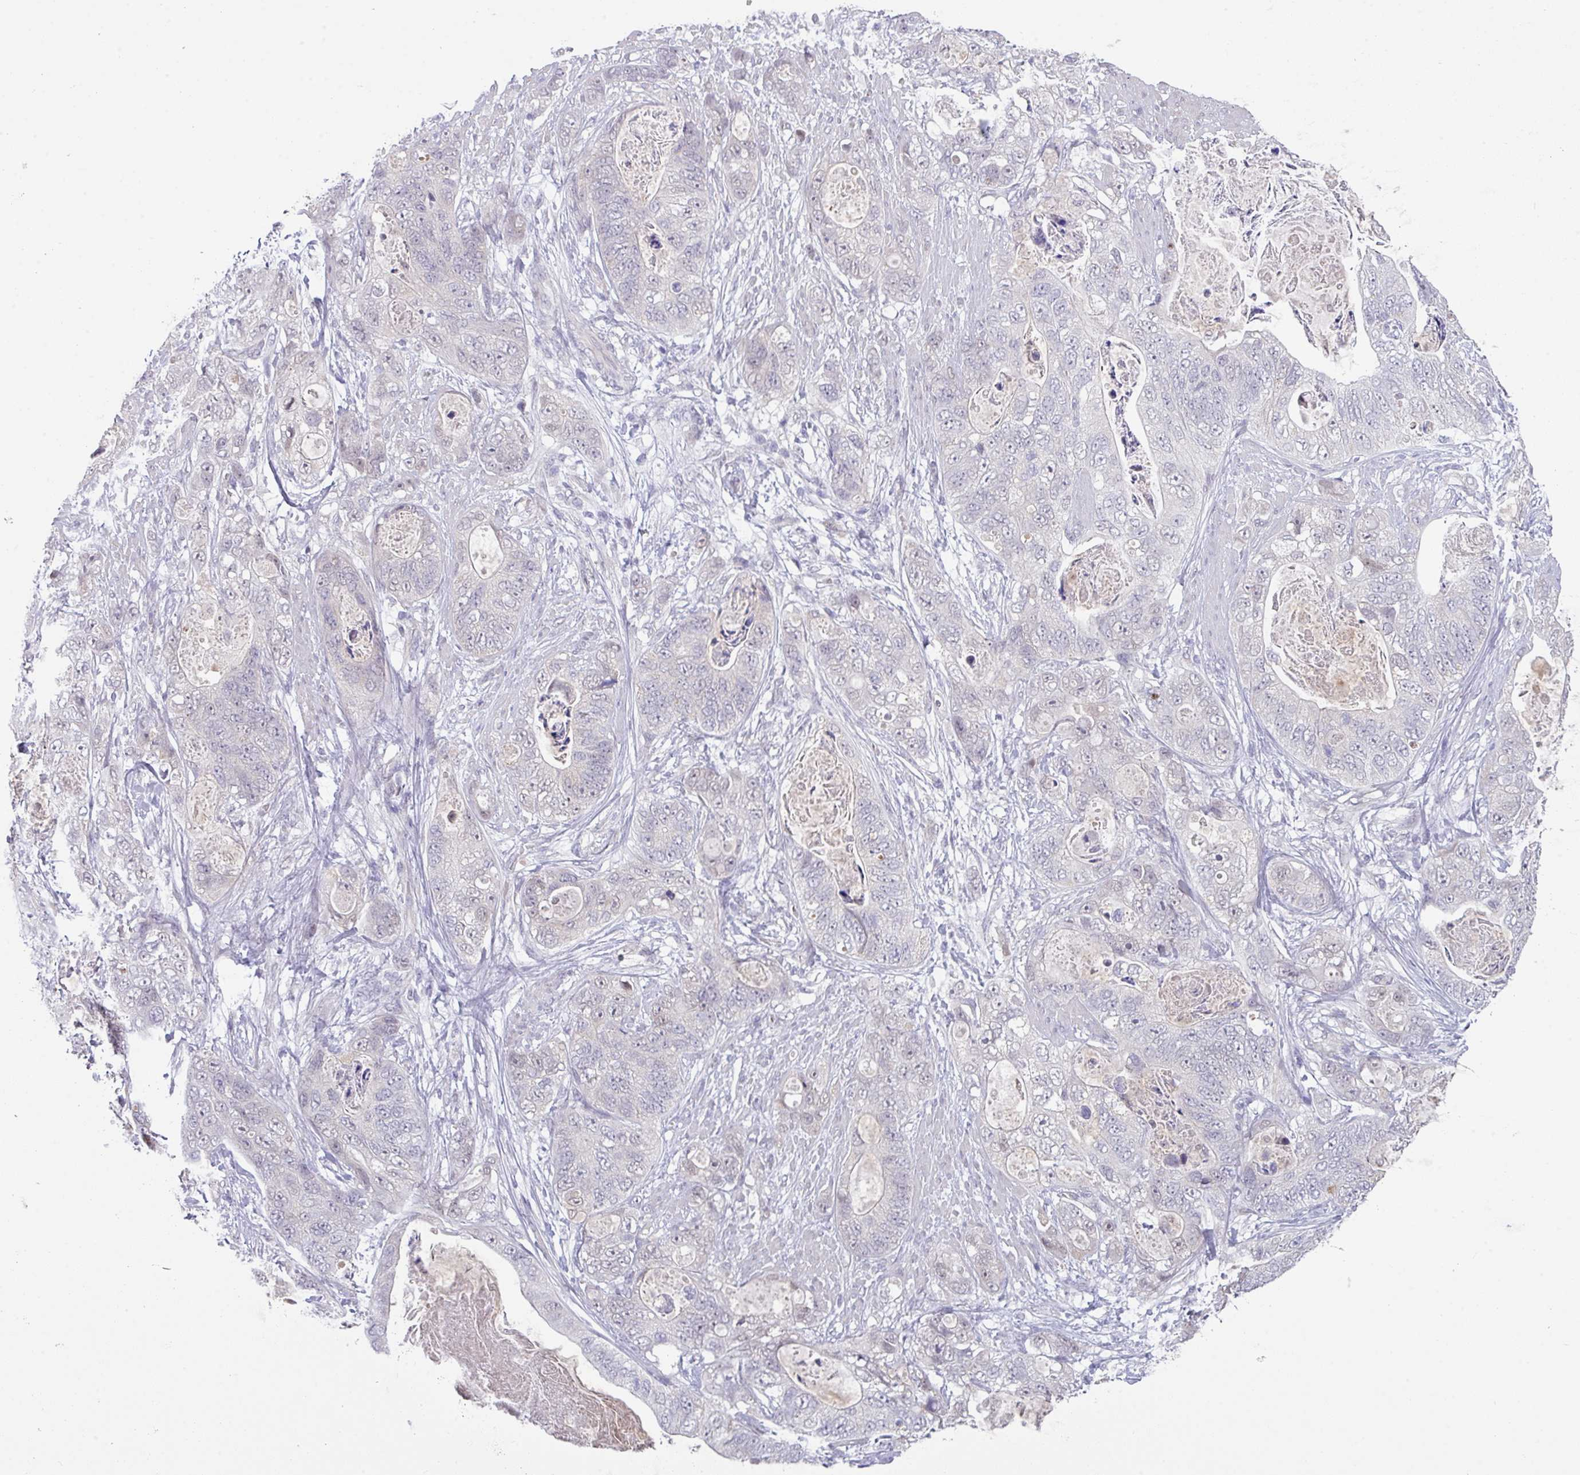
{"staining": {"intensity": "negative", "quantity": "none", "location": "none"}, "tissue": "stomach cancer", "cell_type": "Tumor cells", "image_type": "cancer", "snomed": [{"axis": "morphology", "description": "Adenocarcinoma, NOS"}, {"axis": "topography", "description": "Stomach"}], "caption": "Micrograph shows no protein positivity in tumor cells of stomach cancer tissue.", "gene": "ANKRD13B", "patient": {"sex": "female", "age": 89}}